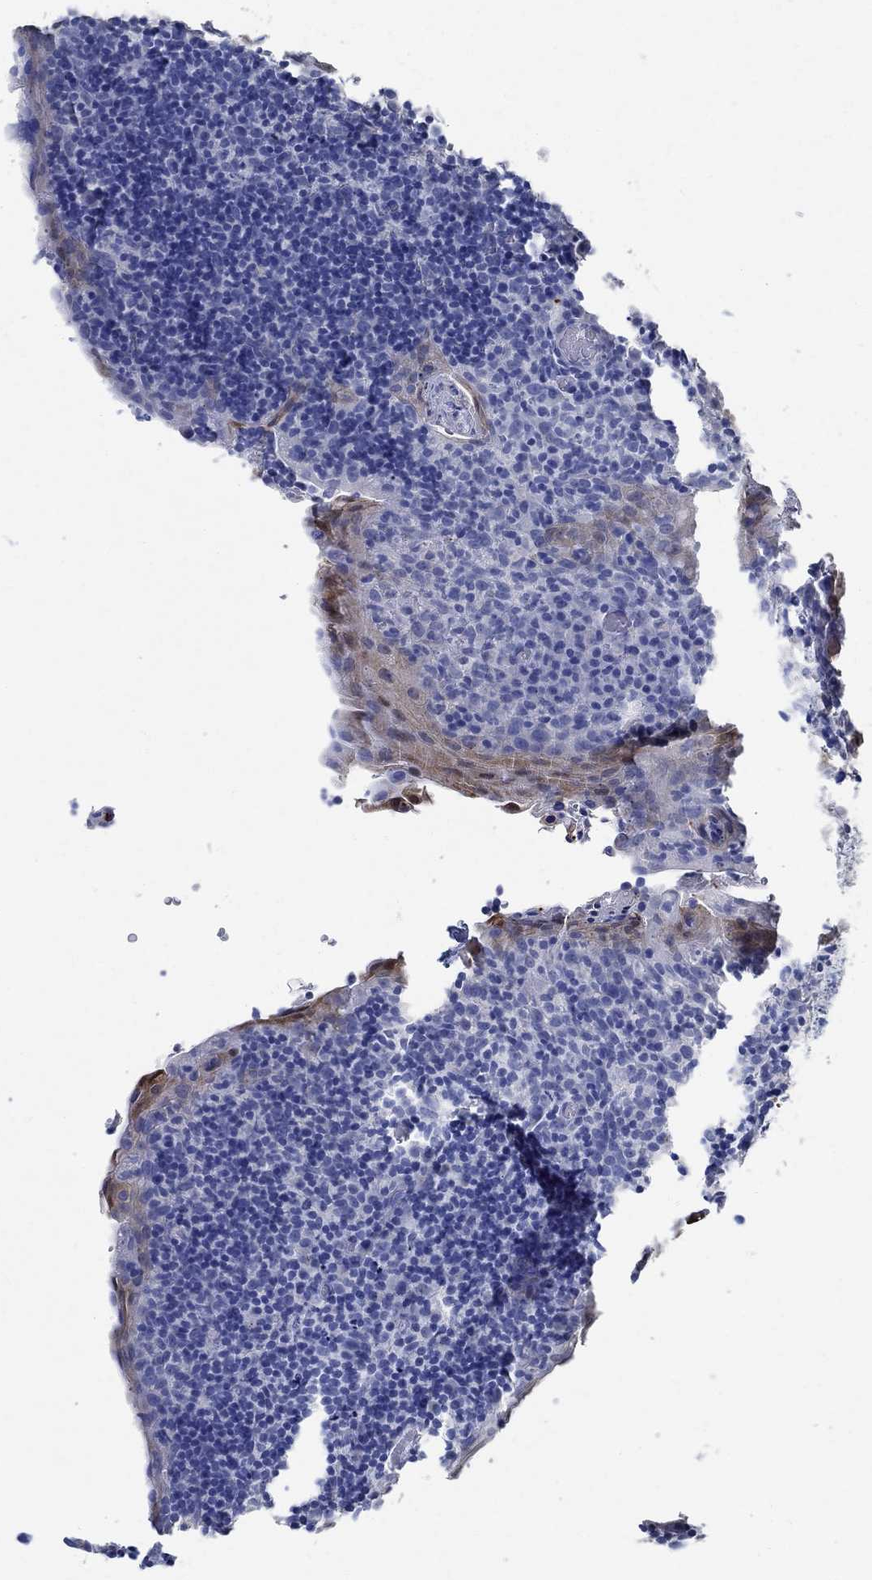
{"staining": {"intensity": "negative", "quantity": "none", "location": "none"}, "tissue": "tonsil", "cell_type": "Germinal center cells", "image_type": "normal", "snomed": [{"axis": "morphology", "description": "Normal tissue, NOS"}, {"axis": "topography", "description": "Tonsil"}], "caption": "High power microscopy image of an IHC histopathology image of unremarkable tonsil, revealing no significant staining in germinal center cells.", "gene": "TMEM221", "patient": {"sex": "male", "age": 17}}